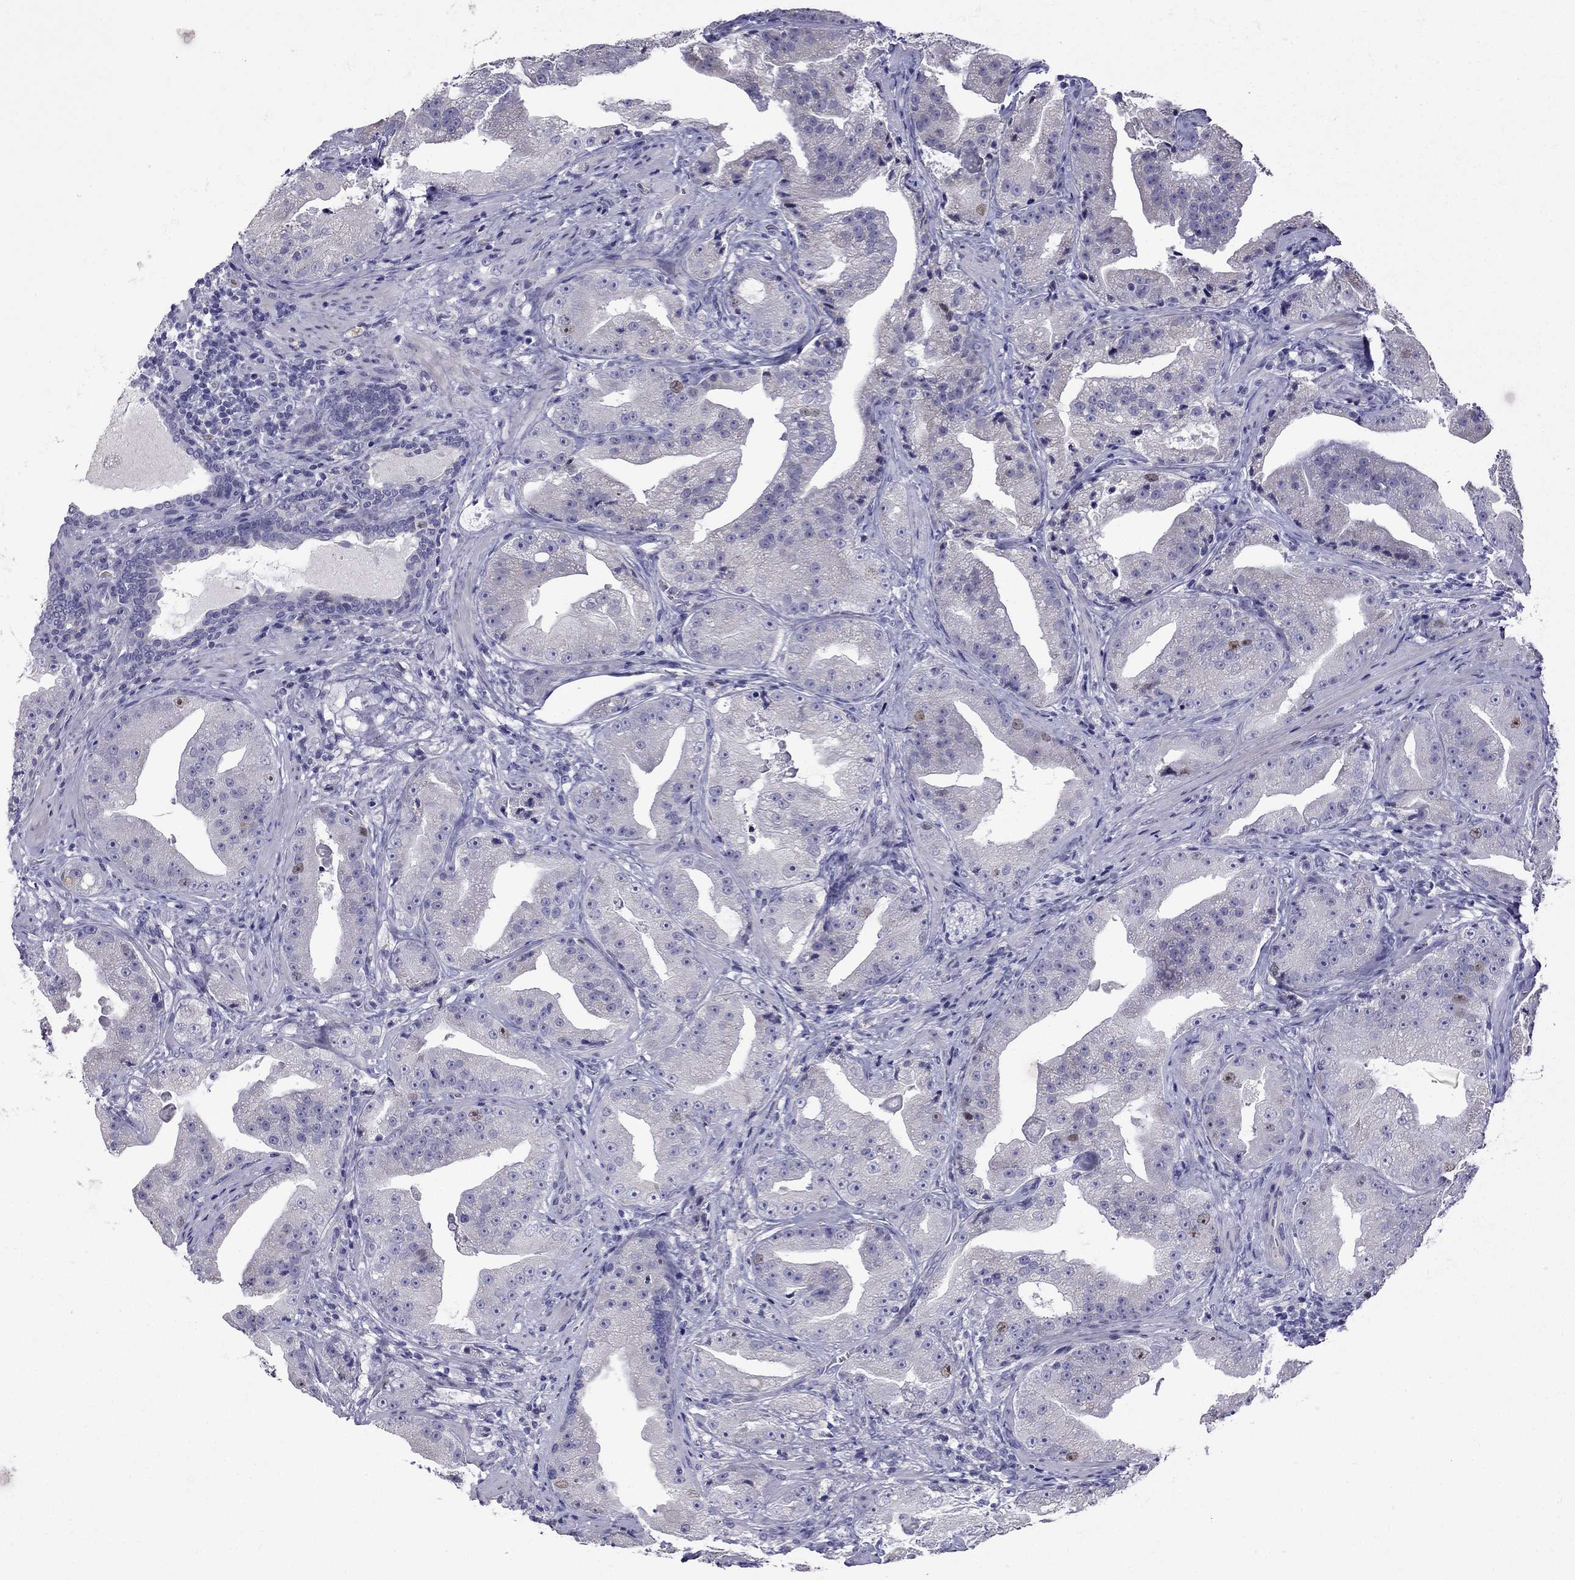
{"staining": {"intensity": "weak", "quantity": "<25%", "location": "cytoplasmic/membranous"}, "tissue": "prostate cancer", "cell_type": "Tumor cells", "image_type": "cancer", "snomed": [{"axis": "morphology", "description": "Adenocarcinoma, Low grade"}, {"axis": "topography", "description": "Prostate"}], "caption": "Micrograph shows no significant protein positivity in tumor cells of low-grade adenocarcinoma (prostate).", "gene": "UHRF1", "patient": {"sex": "male", "age": 62}}